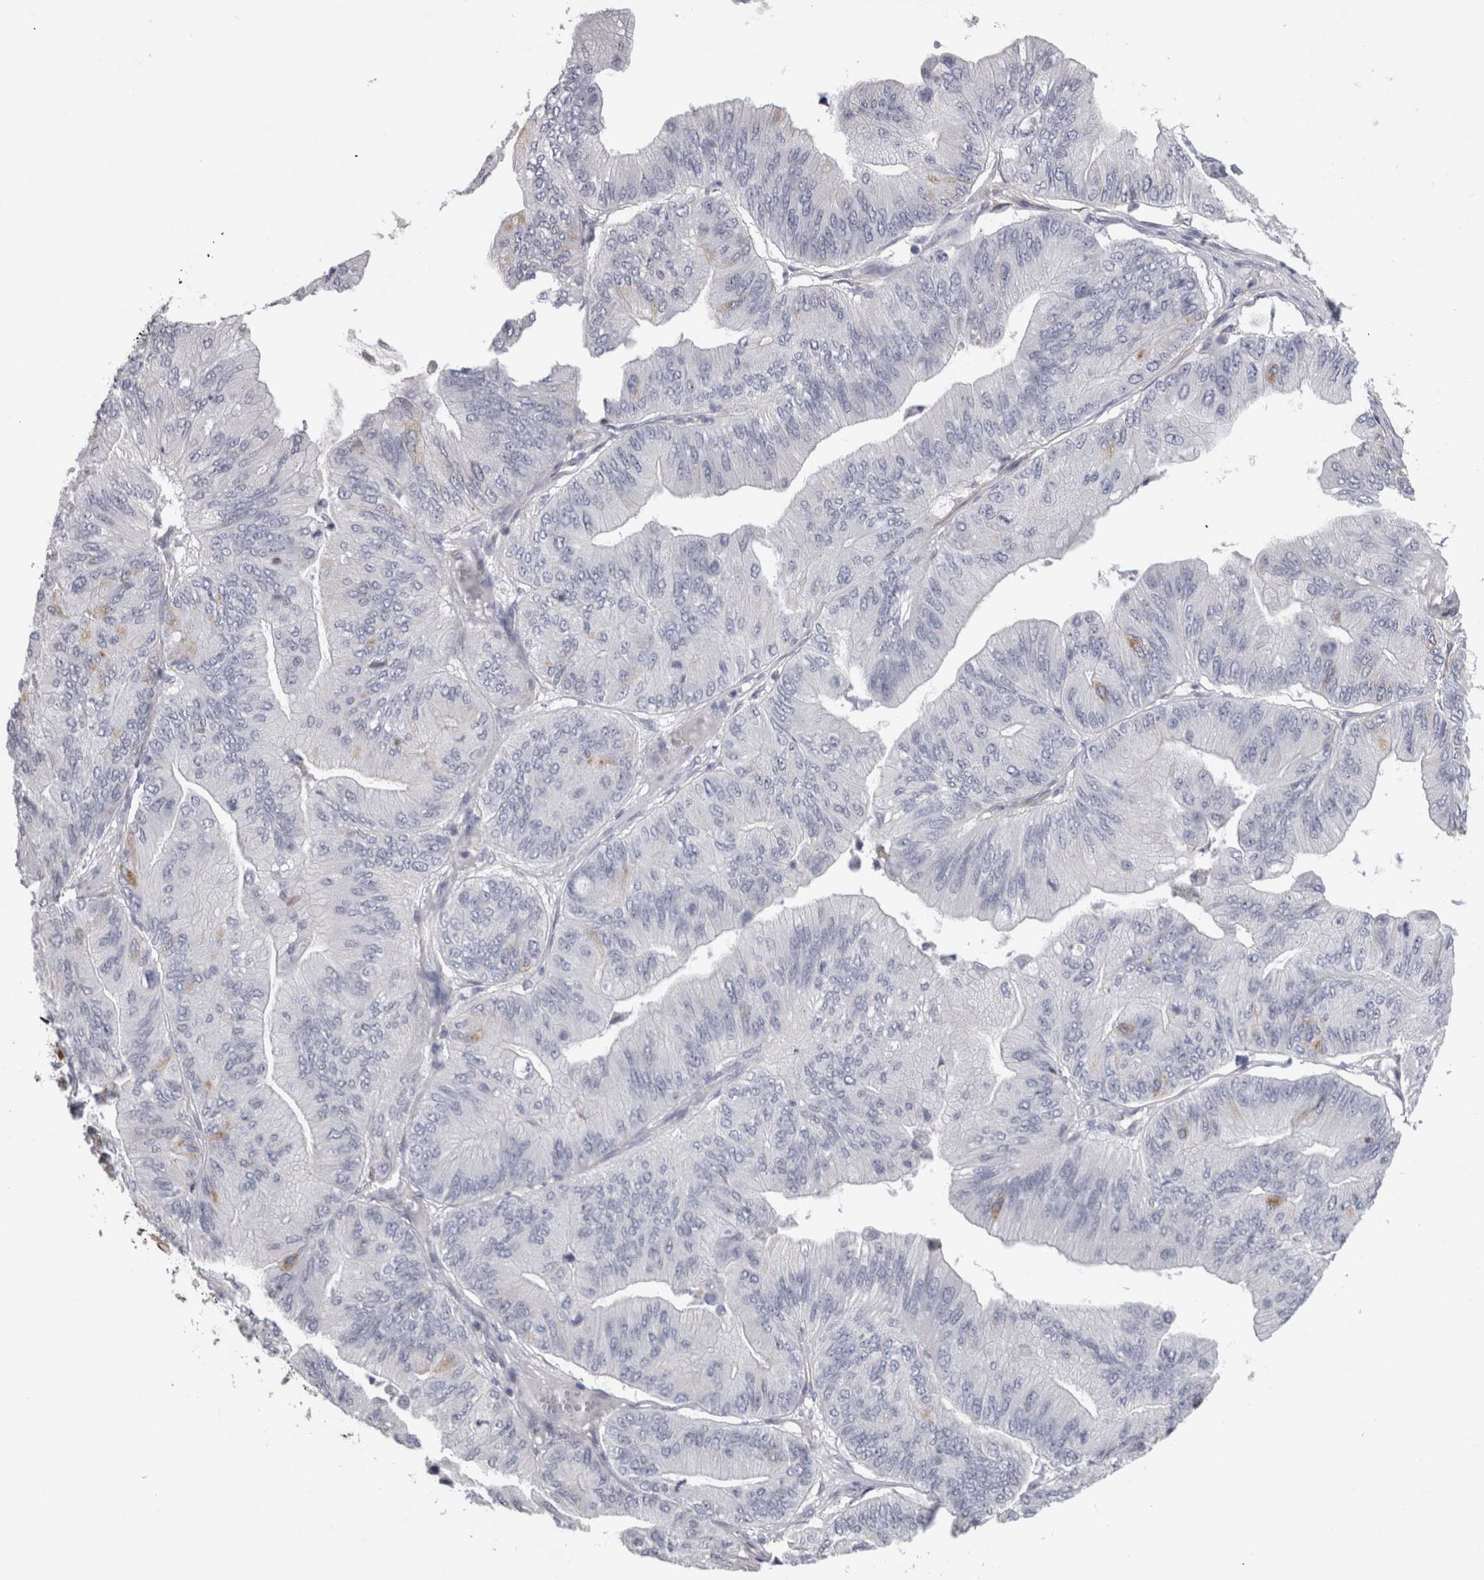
{"staining": {"intensity": "negative", "quantity": "none", "location": "none"}, "tissue": "ovarian cancer", "cell_type": "Tumor cells", "image_type": "cancer", "snomed": [{"axis": "morphology", "description": "Cystadenocarcinoma, mucinous, NOS"}, {"axis": "topography", "description": "Ovary"}], "caption": "The image exhibits no significant expression in tumor cells of mucinous cystadenocarcinoma (ovarian).", "gene": "ATXN3", "patient": {"sex": "female", "age": 61}}